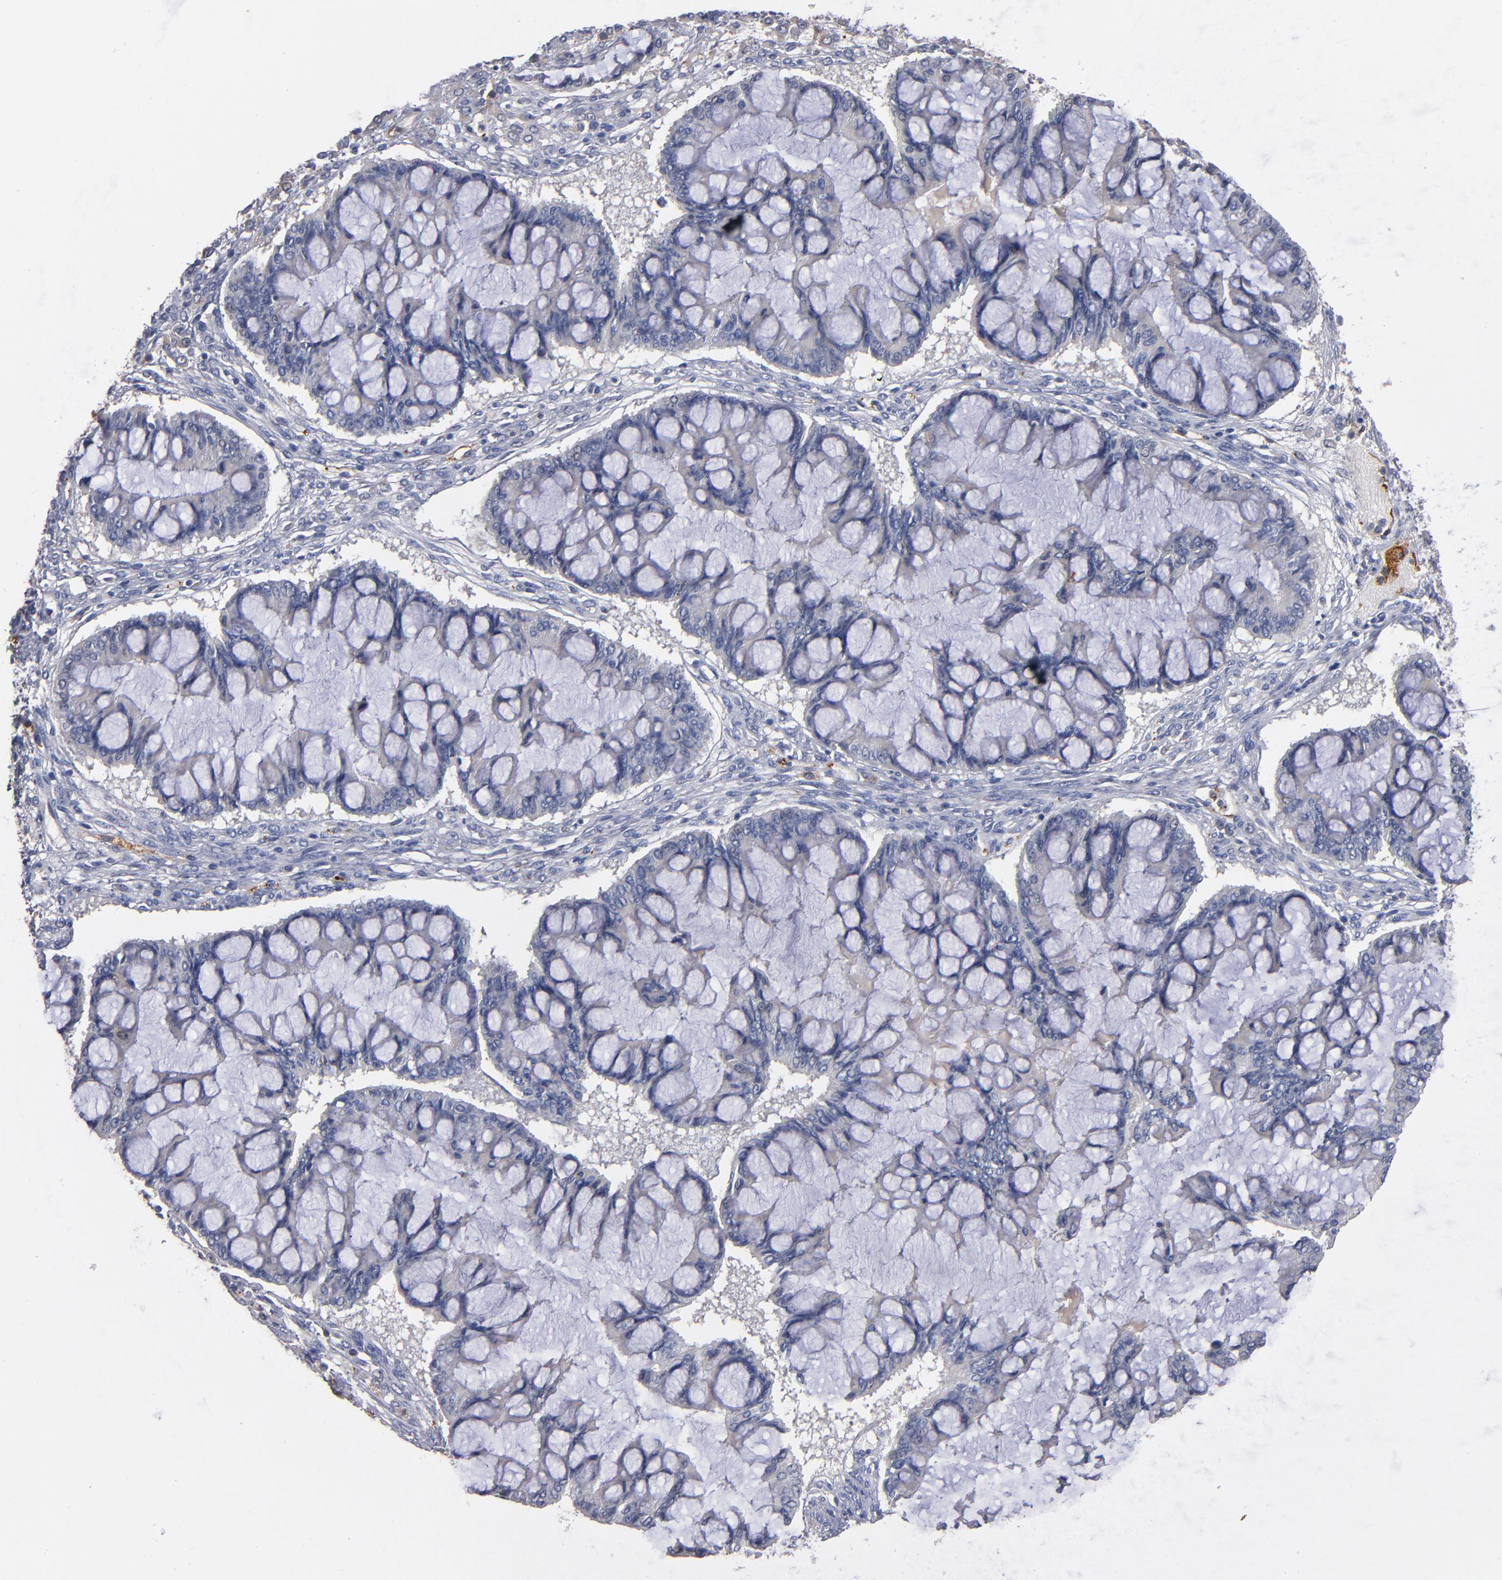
{"staining": {"intensity": "negative", "quantity": "none", "location": "none"}, "tissue": "ovarian cancer", "cell_type": "Tumor cells", "image_type": "cancer", "snomed": [{"axis": "morphology", "description": "Cystadenocarcinoma, mucinous, NOS"}, {"axis": "topography", "description": "Ovary"}], "caption": "The immunohistochemistry photomicrograph has no significant expression in tumor cells of ovarian mucinous cystadenocarcinoma tissue.", "gene": "SELP", "patient": {"sex": "female", "age": 73}}